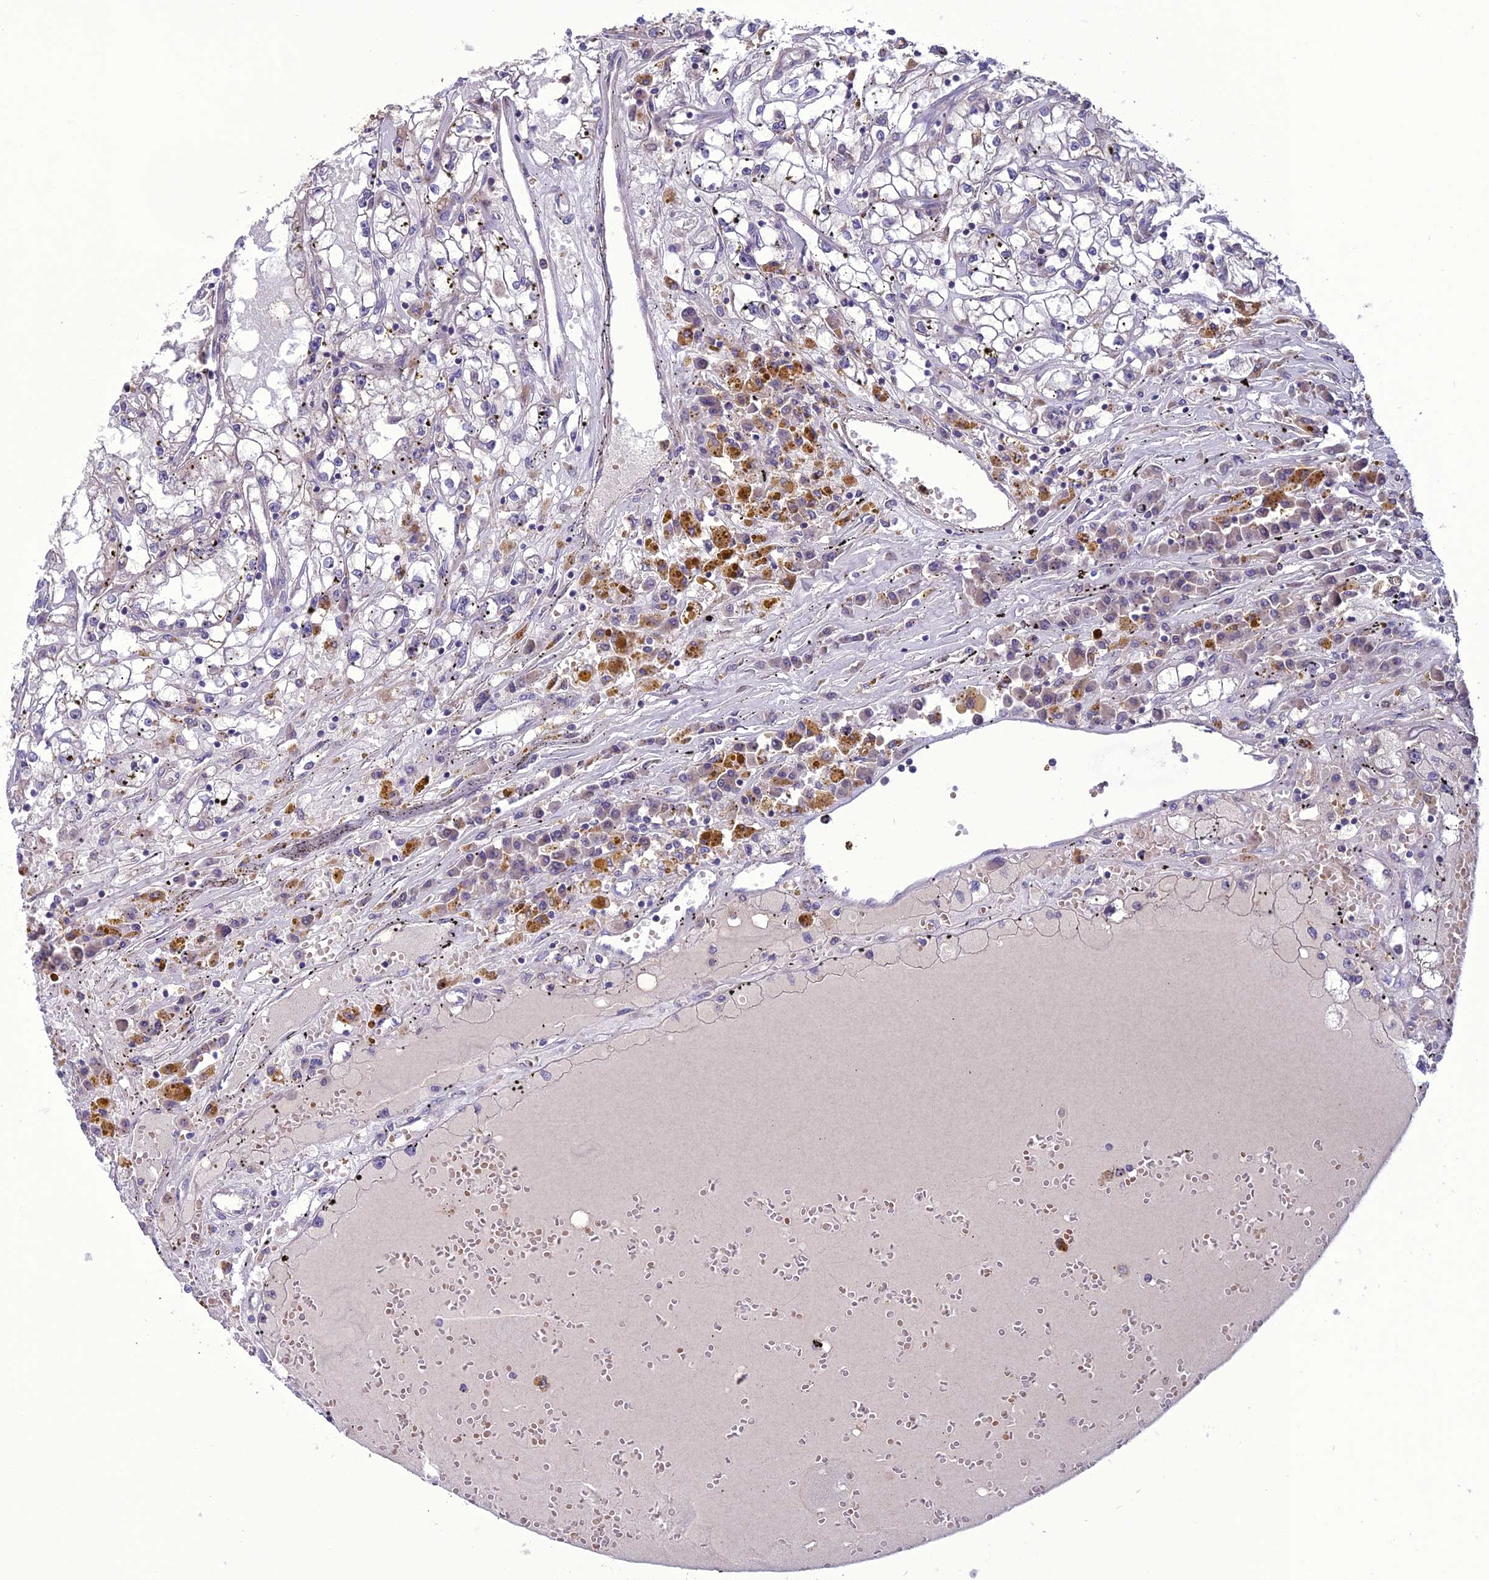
{"staining": {"intensity": "negative", "quantity": "none", "location": "none"}, "tissue": "renal cancer", "cell_type": "Tumor cells", "image_type": "cancer", "snomed": [{"axis": "morphology", "description": "Adenocarcinoma, NOS"}, {"axis": "topography", "description": "Kidney"}], "caption": "A histopathology image of renal adenocarcinoma stained for a protein shows no brown staining in tumor cells. (DAB (3,3'-diaminobenzidine) immunohistochemistry (IHC) visualized using brightfield microscopy, high magnification).", "gene": "C2orf76", "patient": {"sex": "male", "age": 56}}